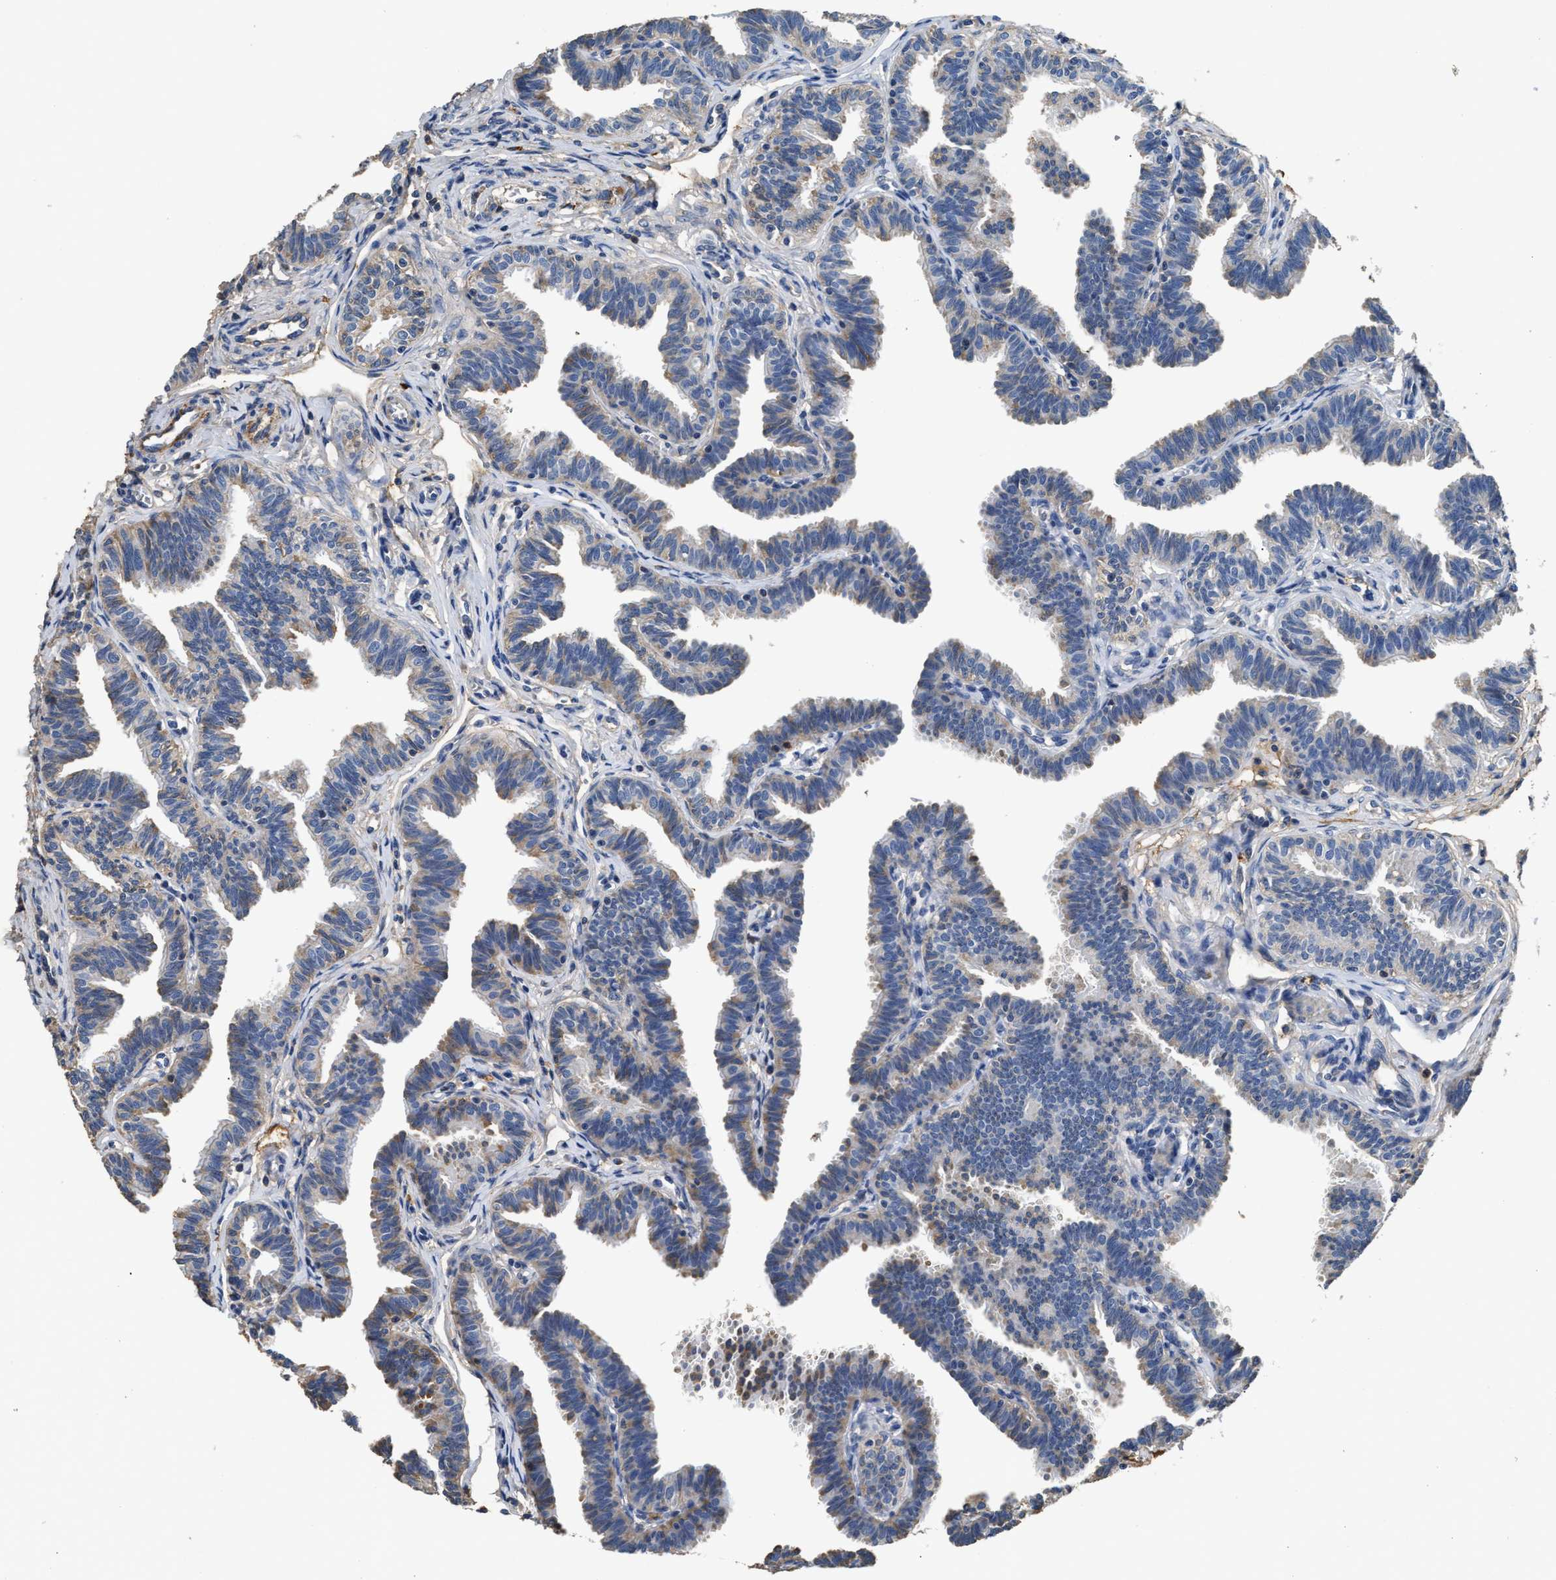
{"staining": {"intensity": "moderate", "quantity": "25%-75%", "location": "cytoplasmic/membranous"}, "tissue": "fallopian tube", "cell_type": "Glandular cells", "image_type": "normal", "snomed": [{"axis": "morphology", "description": "Normal tissue, NOS"}, {"axis": "topography", "description": "Fallopian tube"}, {"axis": "topography", "description": "Ovary"}], "caption": "Immunohistochemistry (IHC) image of benign fallopian tube stained for a protein (brown), which reveals medium levels of moderate cytoplasmic/membranous staining in approximately 25%-75% of glandular cells.", "gene": "C3", "patient": {"sex": "female", "age": 23}}